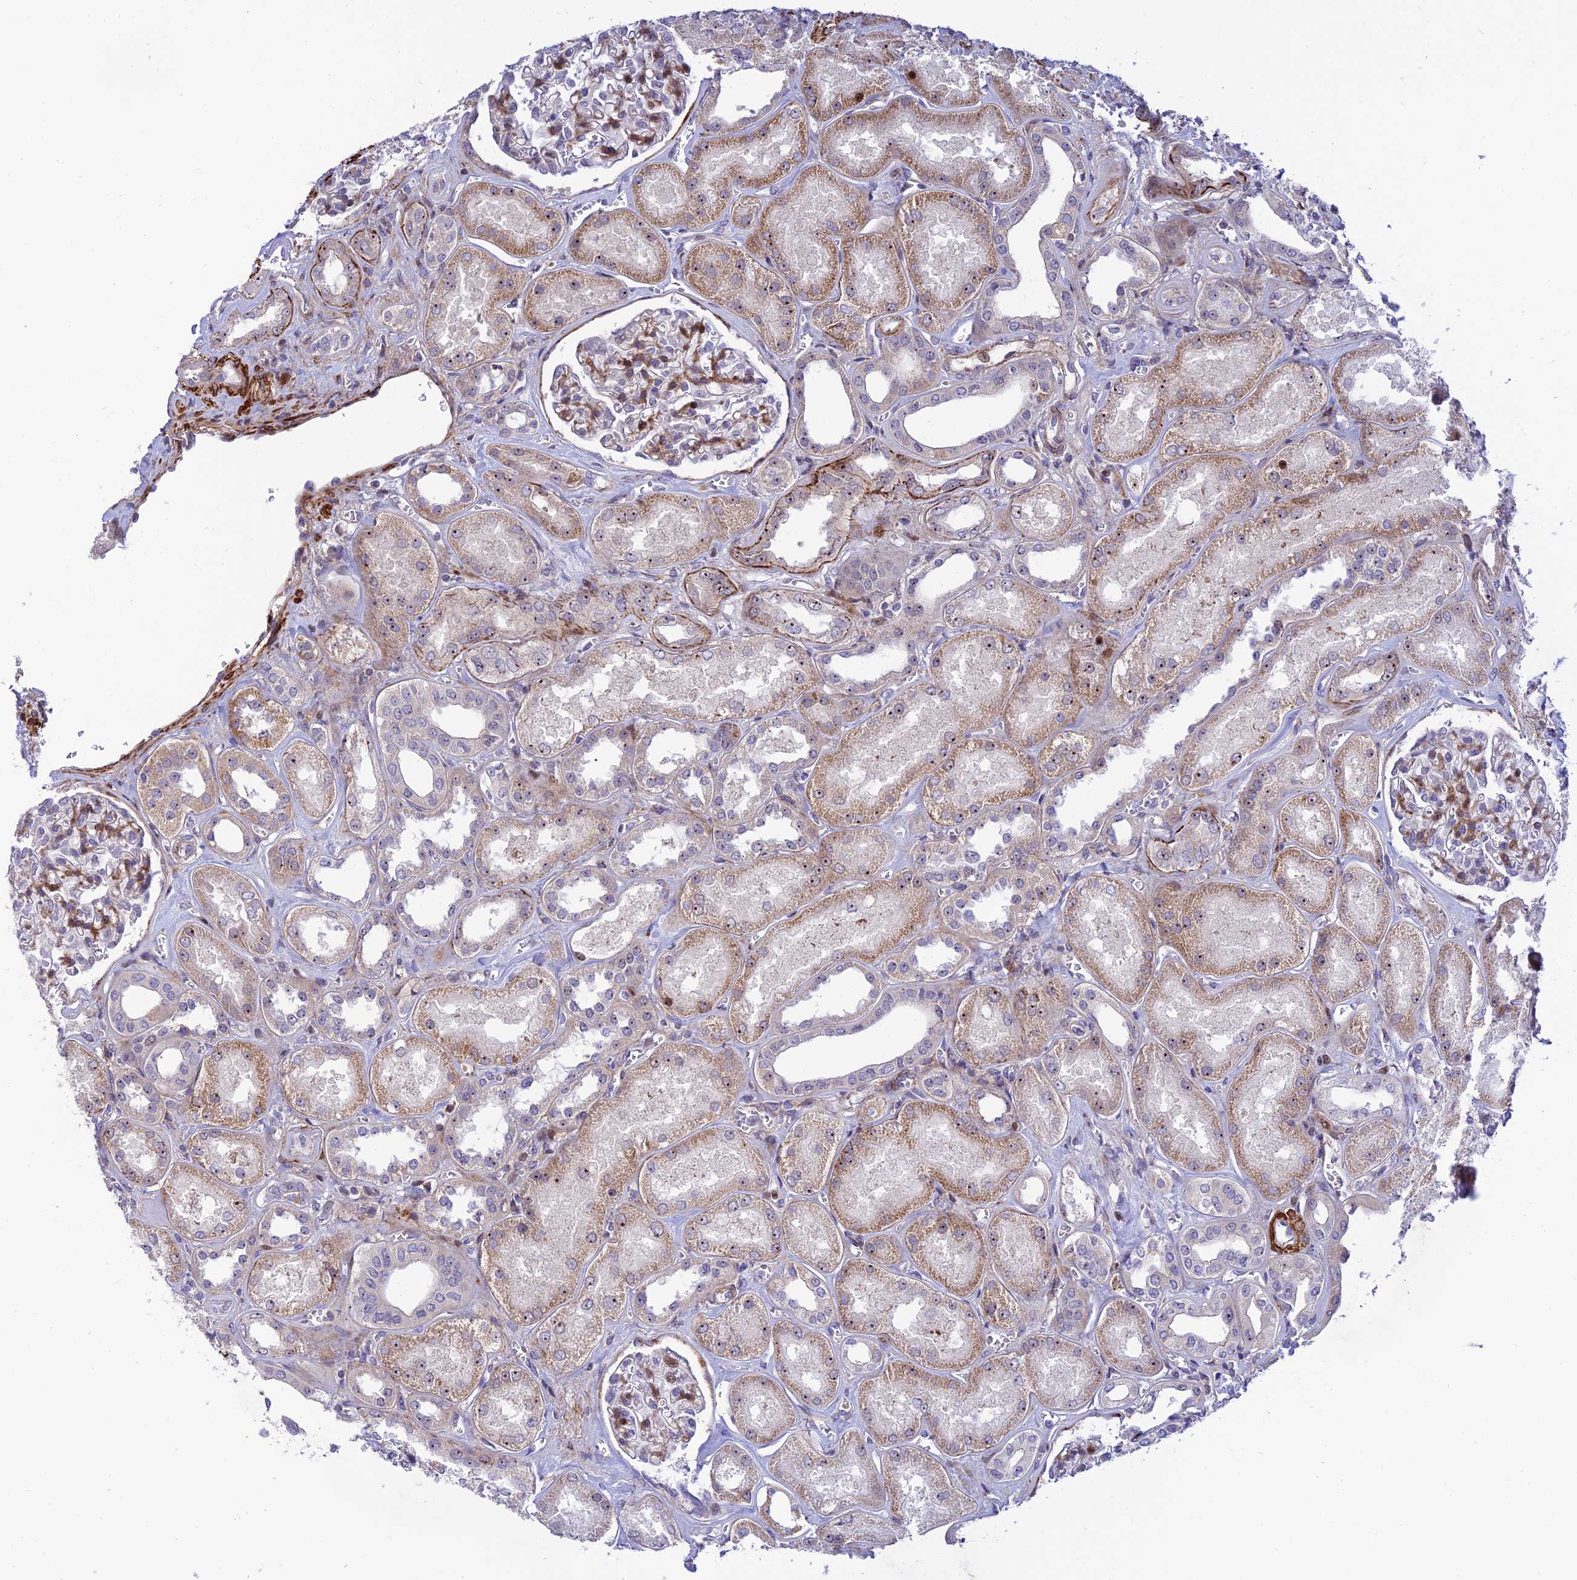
{"staining": {"intensity": "moderate", "quantity": "<25%", "location": "cytoplasmic/membranous"}, "tissue": "kidney", "cell_type": "Cells in glomeruli", "image_type": "normal", "snomed": [{"axis": "morphology", "description": "Normal tissue, NOS"}, {"axis": "morphology", "description": "Adenocarcinoma, NOS"}, {"axis": "topography", "description": "Kidney"}], "caption": "Protein expression analysis of benign human kidney reveals moderate cytoplasmic/membranous staining in approximately <25% of cells in glomeruli.", "gene": "KBTBD7", "patient": {"sex": "female", "age": 68}}